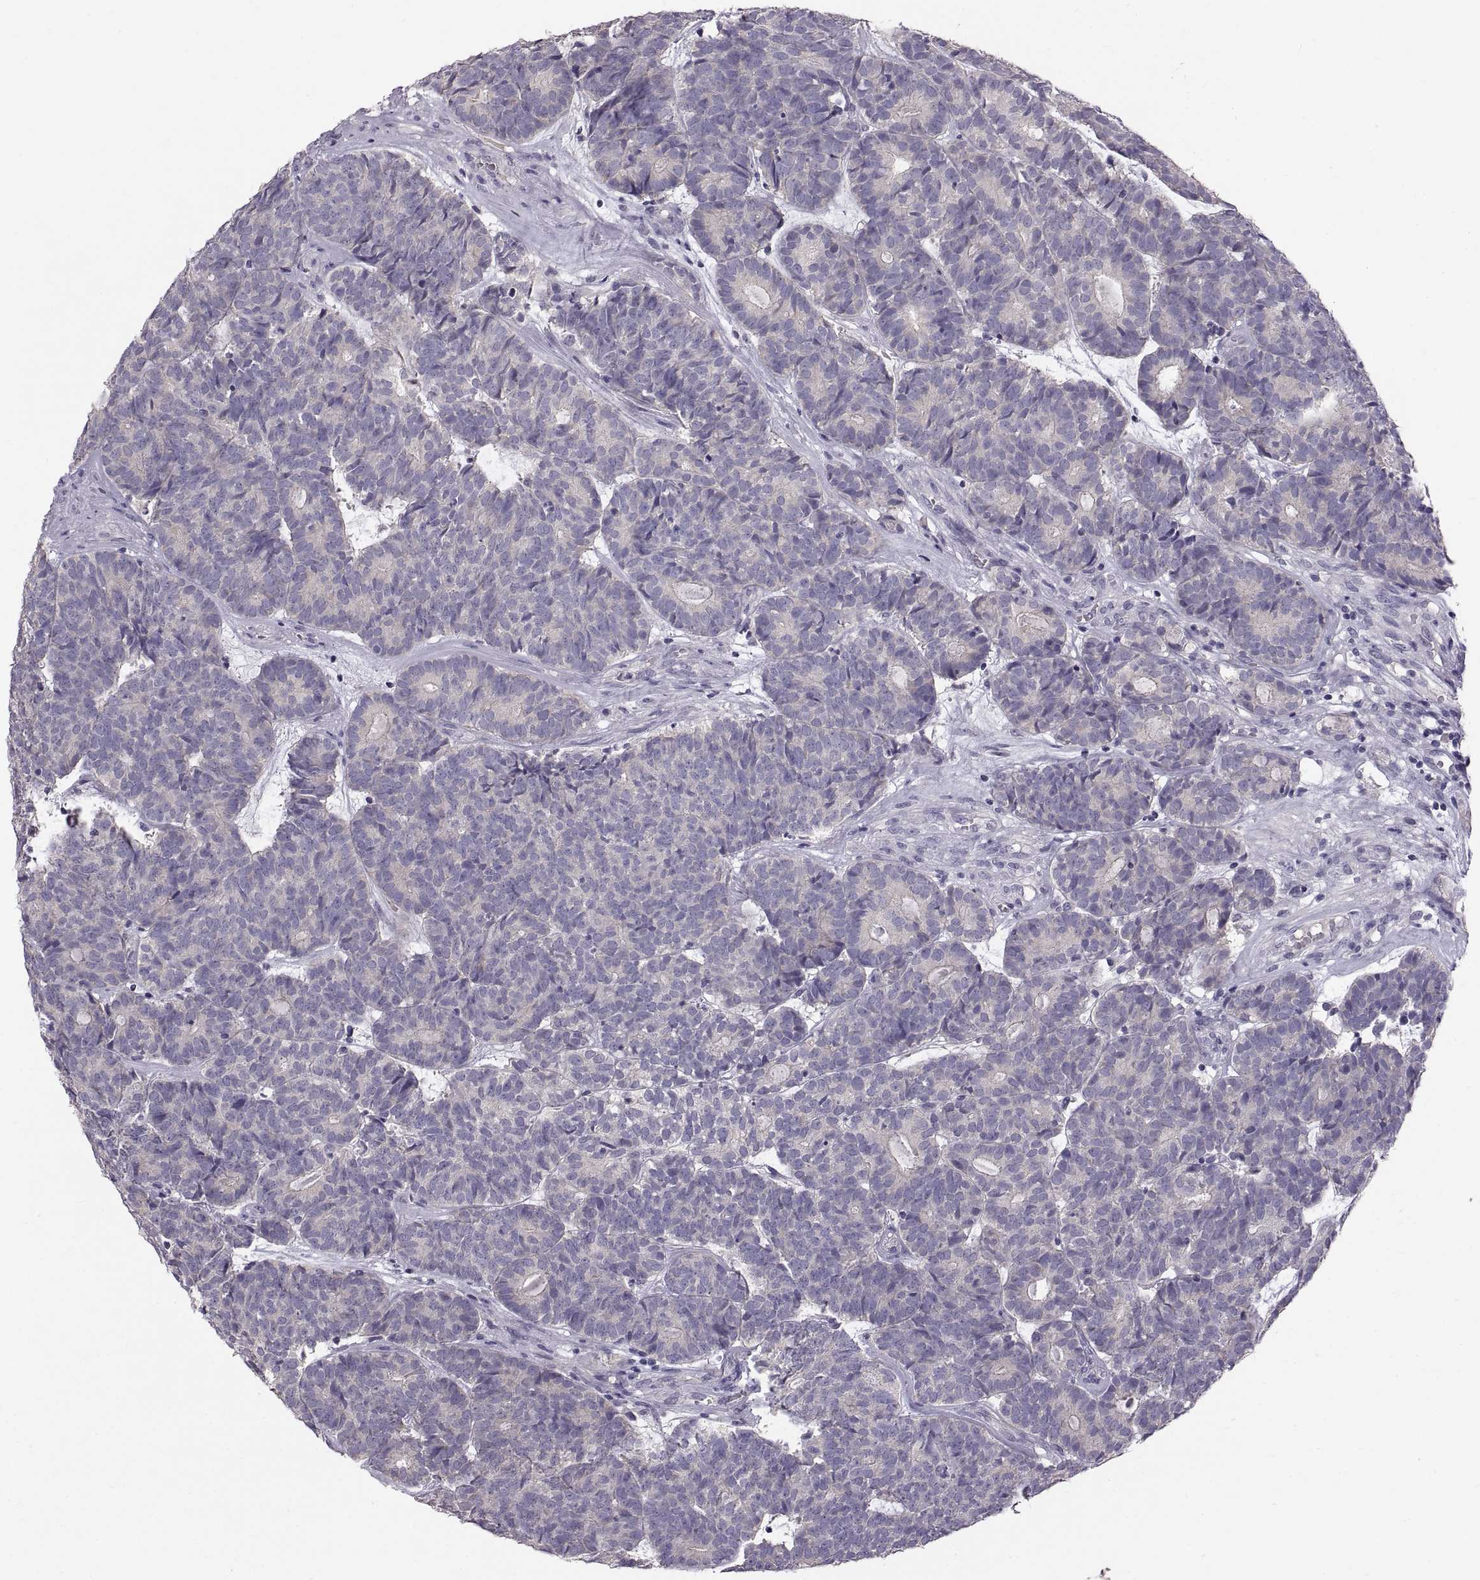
{"staining": {"intensity": "negative", "quantity": "none", "location": "none"}, "tissue": "head and neck cancer", "cell_type": "Tumor cells", "image_type": "cancer", "snomed": [{"axis": "morphology", "description": "Adenocarcinoma, NOS"}, {"axis": "topography", "description": "Head-Neck"}], "caption": "Tumor cells are negative for brown protein staining in head and neck cancer. (Stains: DAB (3,3'-diaminobenzidine) immunohistochemistry with hematoxylin counter stain, Microscopy: brightfield microscopy at high magnification).", "gene": "WFDC8", "patient": {"sex": "female", "age": 81}}